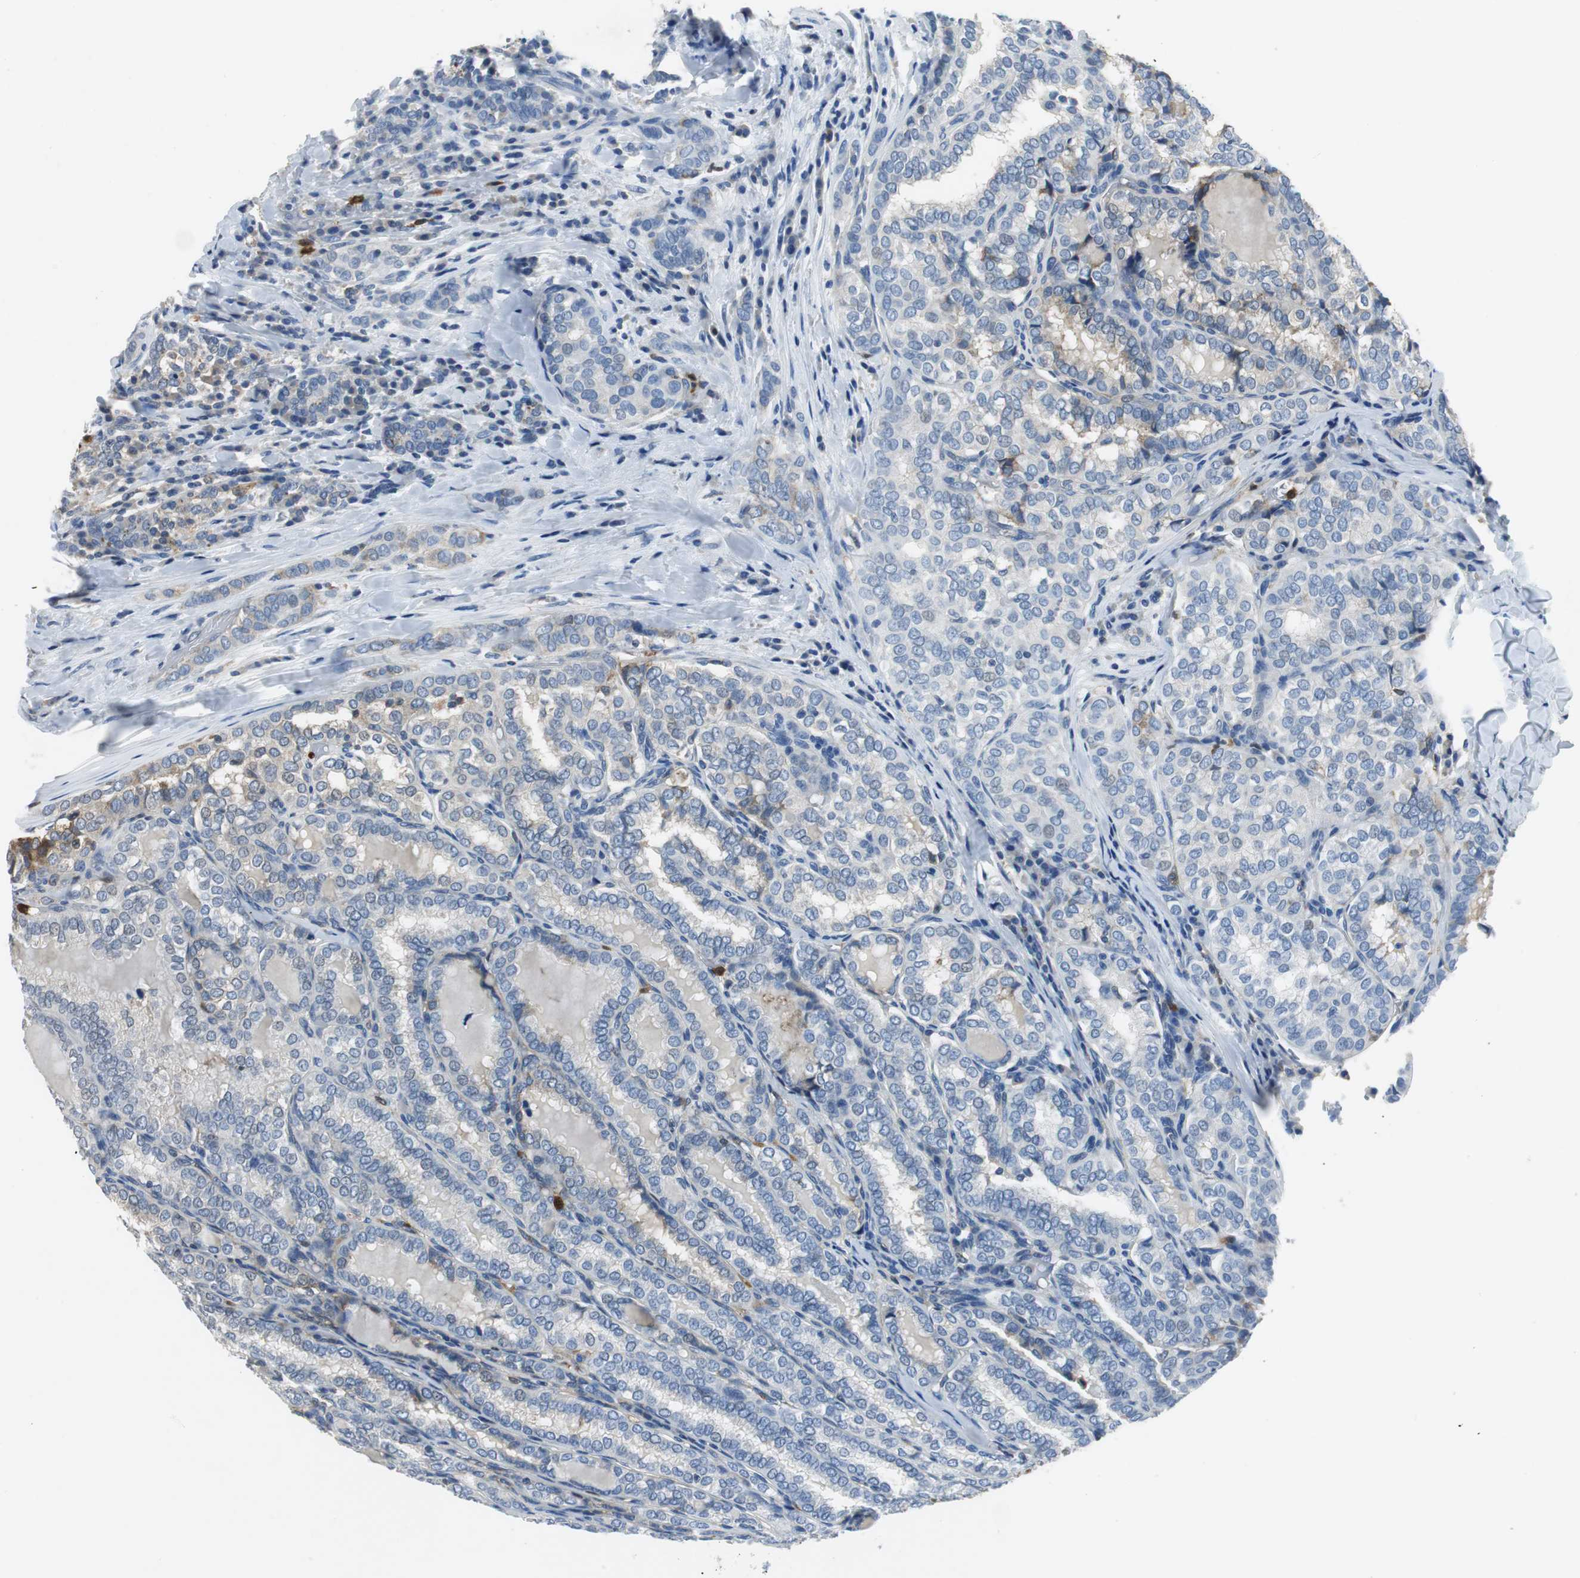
{"staining": {"intensity": "negative", "quantity": "none", "location": "none"}, "tissue": "thyroid cancer", "cell_type": "Tumor cells", "image_type": "cancer", "snomed": [{"axis": "morphology", "description": "Papillary adenocarcinoma, NOS"}, {"axis": "topography", "description": "Thyroid gland"}], "caption": "Immunohistochemical staining of human thyroid cancer exhibits no significant positivity in tumor cells. (Brightfield microscopy of DAB (3,3'-diaminobenzidine) IHC at high magnification).", "gene": "ORM1", "patient": {"sex": "female", "age": 30}}